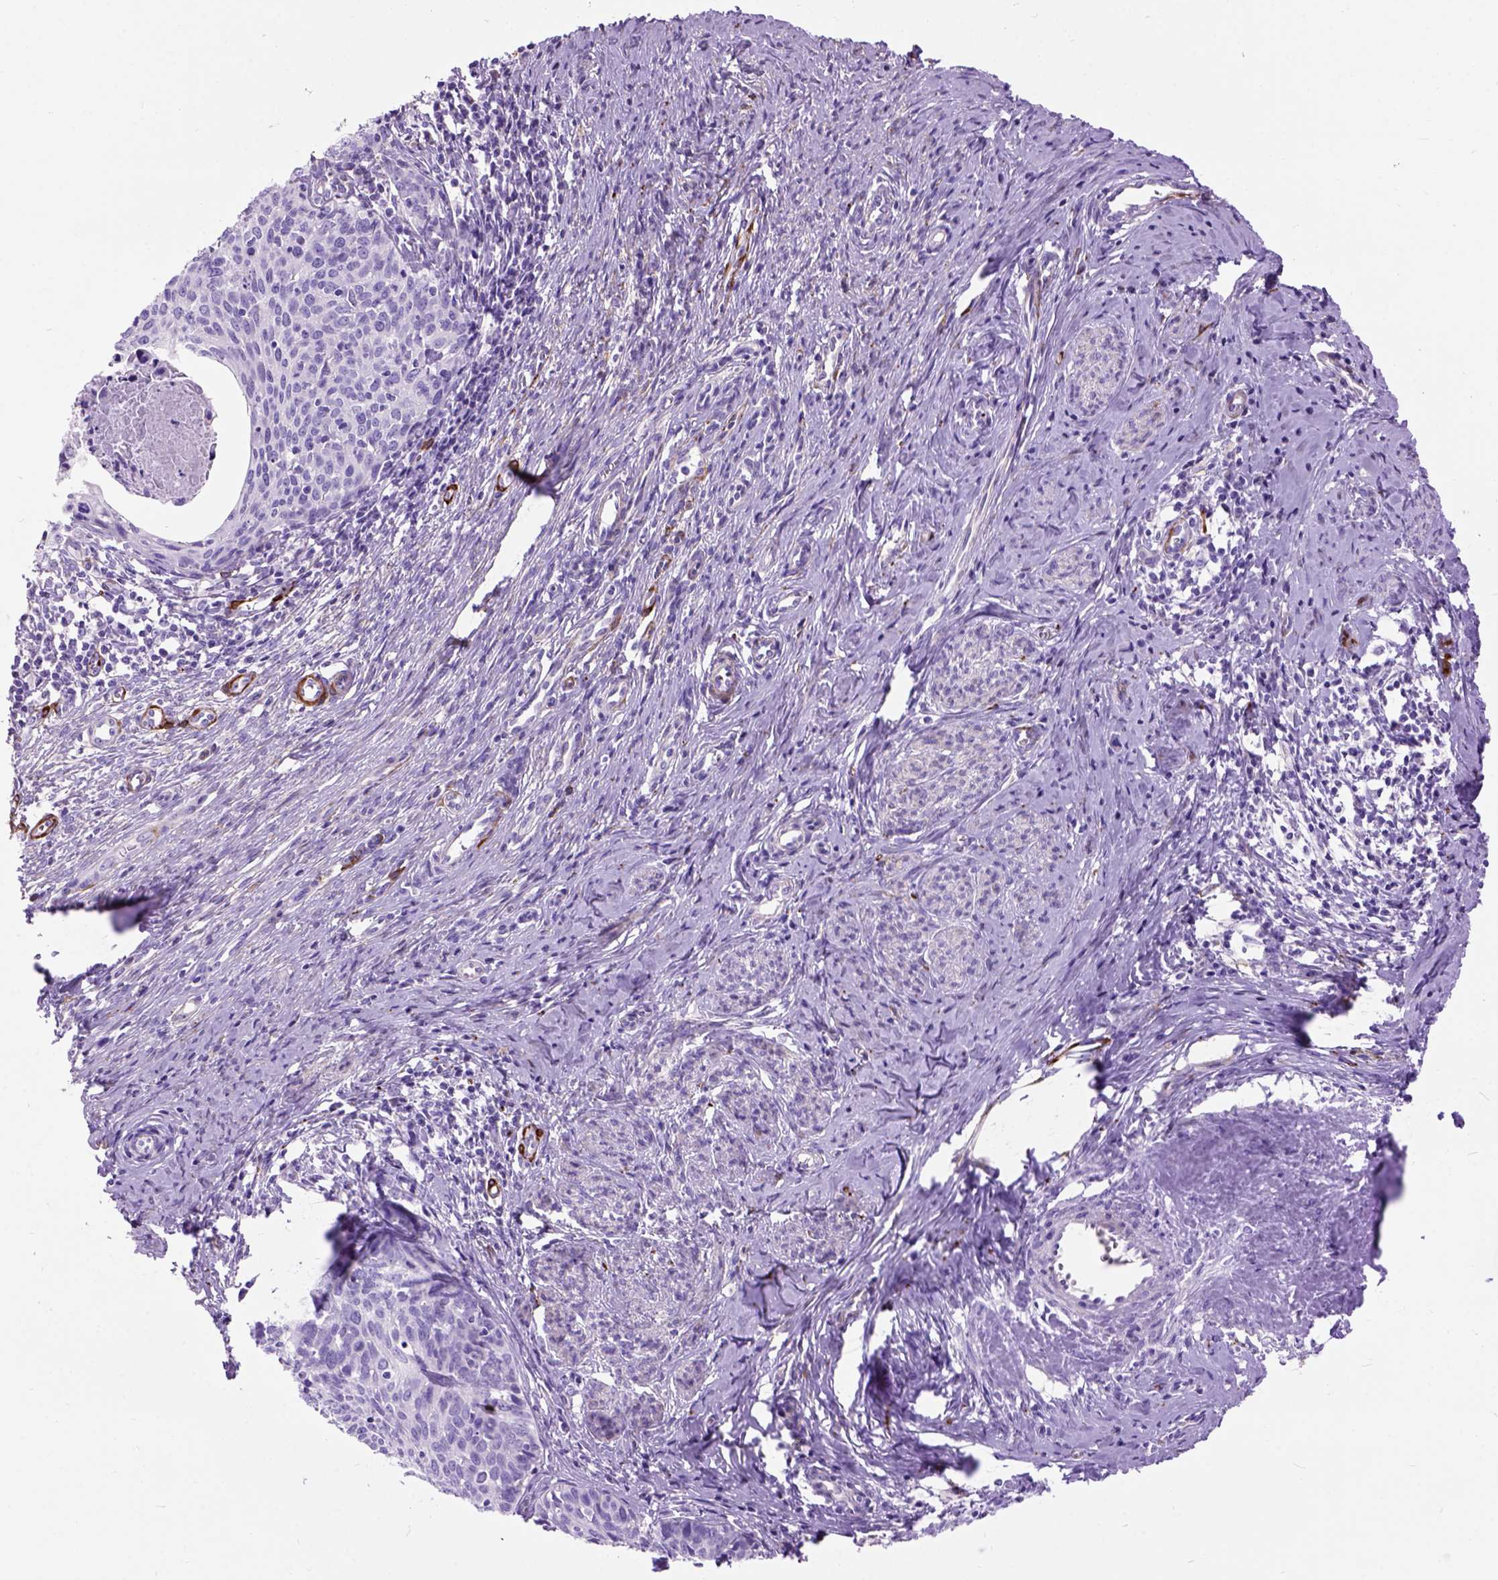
{"staining": {"intensity": "negative", "quantity": "none", "location": "none"}, "tissue": "cervical cancer", "cell_type": "Tumor cells", "image_type": "cancer", "snomed": [{"axis": "morphology", "description": "Squamous cell carcinoma, NOS"}, {"axis": "topography", "description": "Cervix"}], "caption": "Image shows no protein staining in tumor cells of cervical cancer (squamous cell carcinoma) tissue.", "gene": "MAPT", "patient": {"sex": "female", "age": 62}}